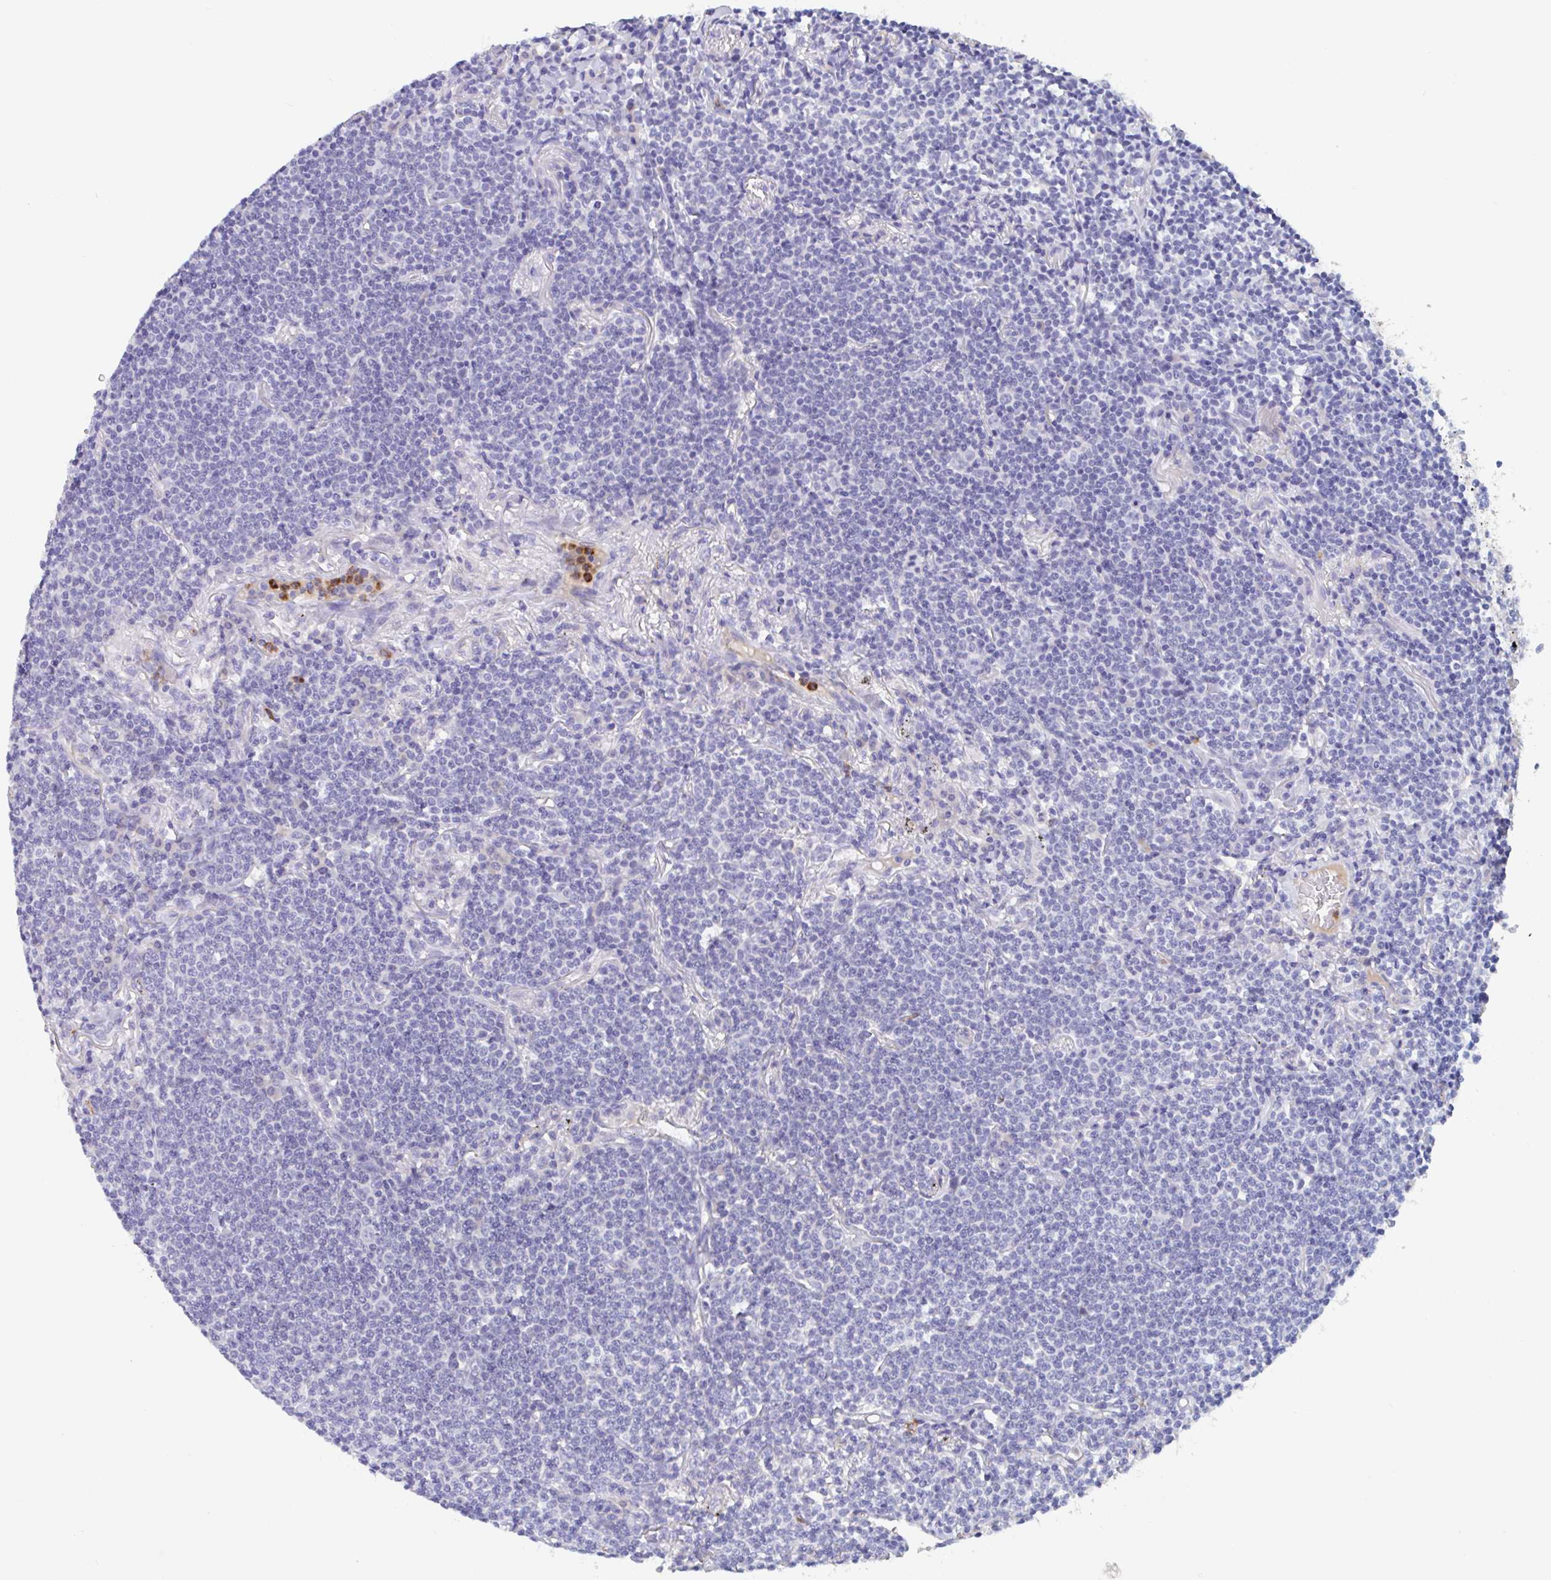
{"staining": {"intensity": "negative", "quantity": "none", "location": "none"}, "tissue": "lymphoma", "cell_type": "Tumor cells", "image_type": "cancer", "snomed": [{"axis": "morphology", "description": "Malignant lymphoma, non-Hodgkin's type, Low grade"}, {"axis": "topography", "description": "Lung"}], "caption": "IHC photomicrograph of lymphoma stained for a protein (brown), which displays no positivity in tumor cells.", "gene": "ZNHIT2", "patient": {"sex": "female", "age": 71}}